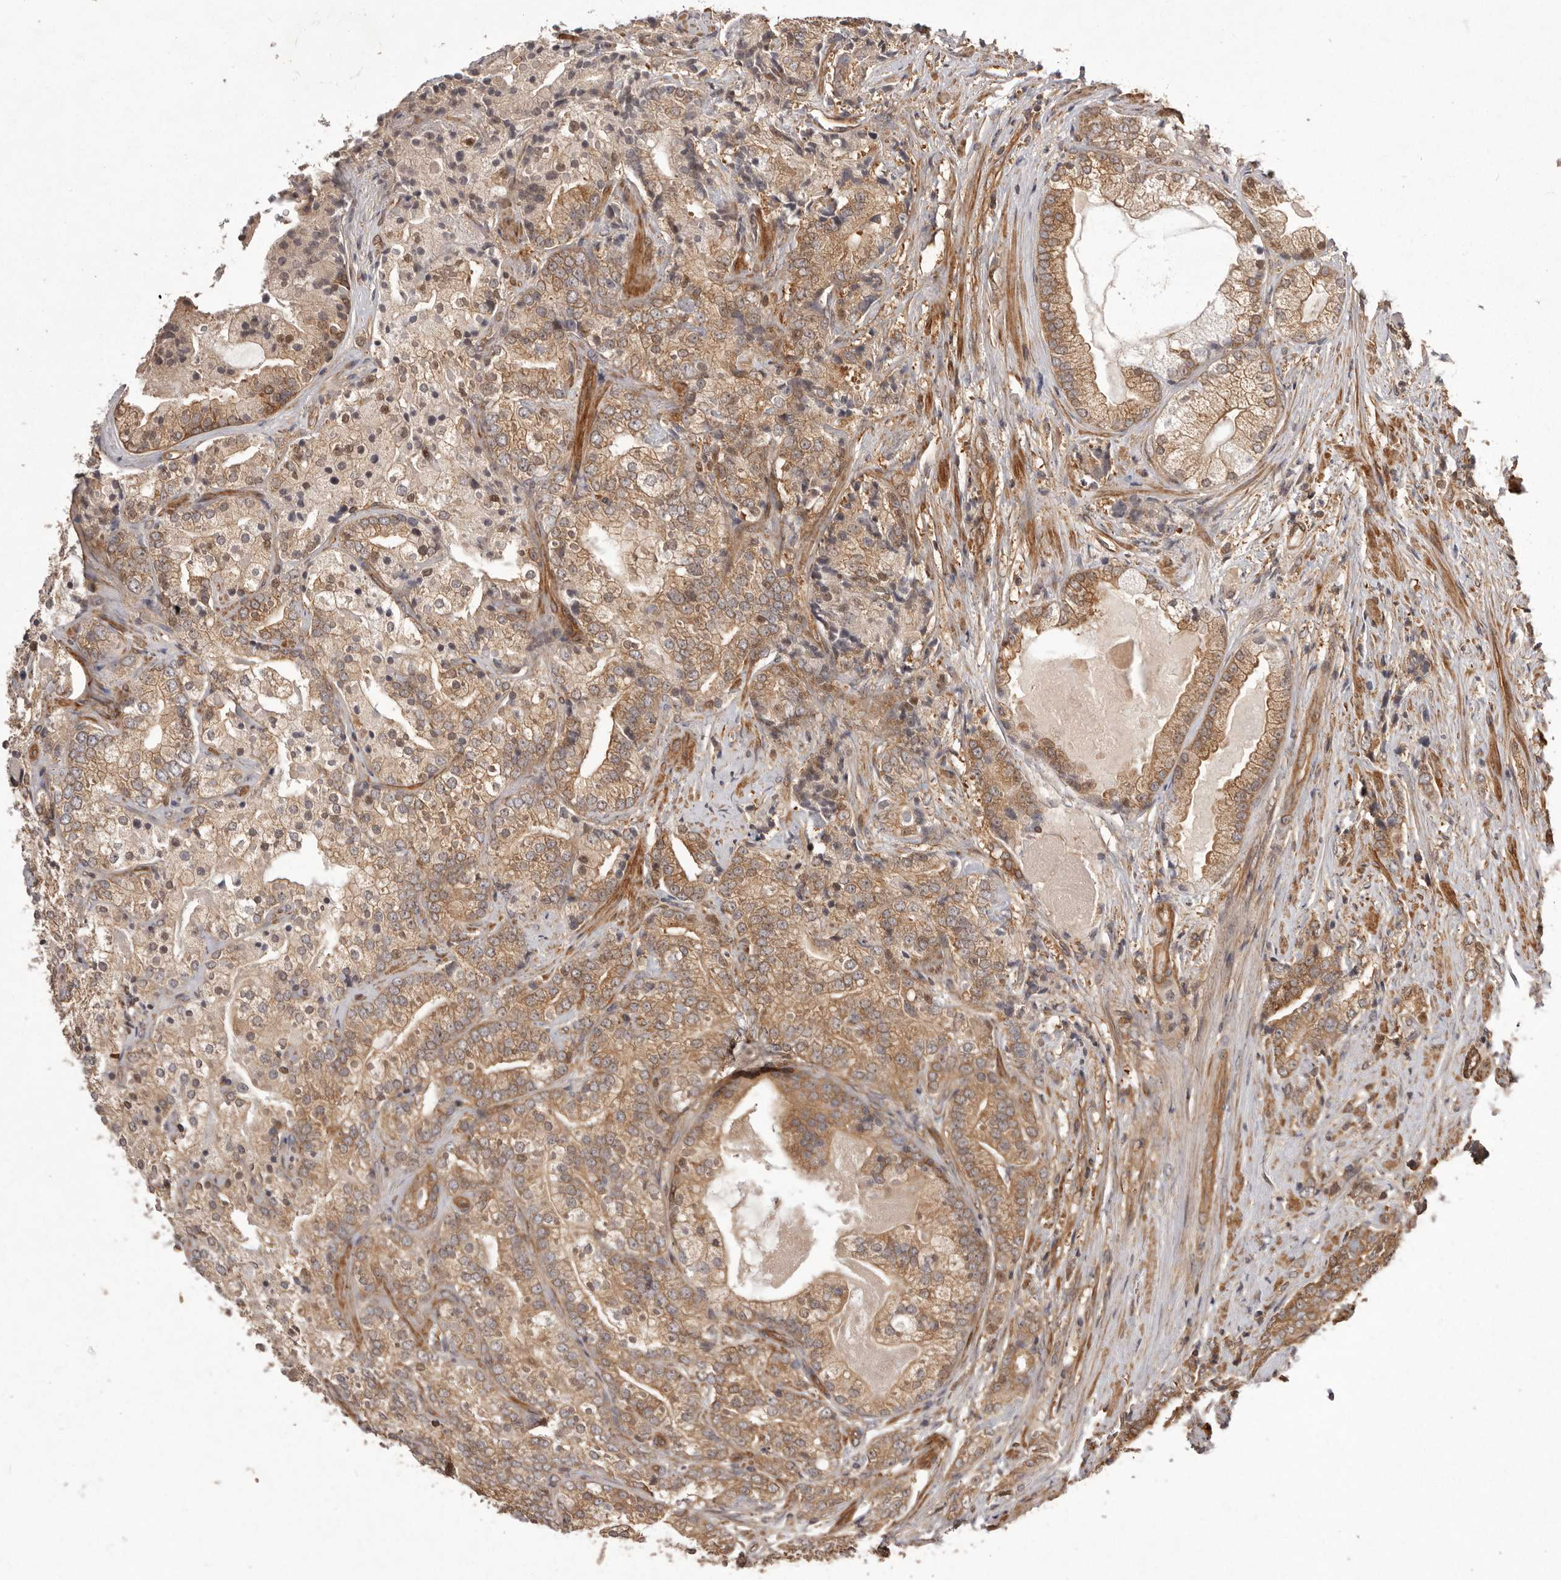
{"staining": {"intensity": "moderate", "quantity": ">75%", "location": "cytoplasmic/membranous"}, "tissue": "prostate cancer", "cell_type": "Tumor cells", "image_type": "cancer", "snomed": [{"axis": "morphology", "description": "Adenocarcinoma, High grade"}, {"axis": "topography", "description": "Prostate"}], "caption": "DAB immunohistochemical staining of human prostate cancer (high-grade adenocarcinoma) displays moderate cytoplasmic/membranous protein positivity in approximately >75% of tumor cells.", "gene": "NFKBIA", "patient": {"sex": "male", "age": 57}}